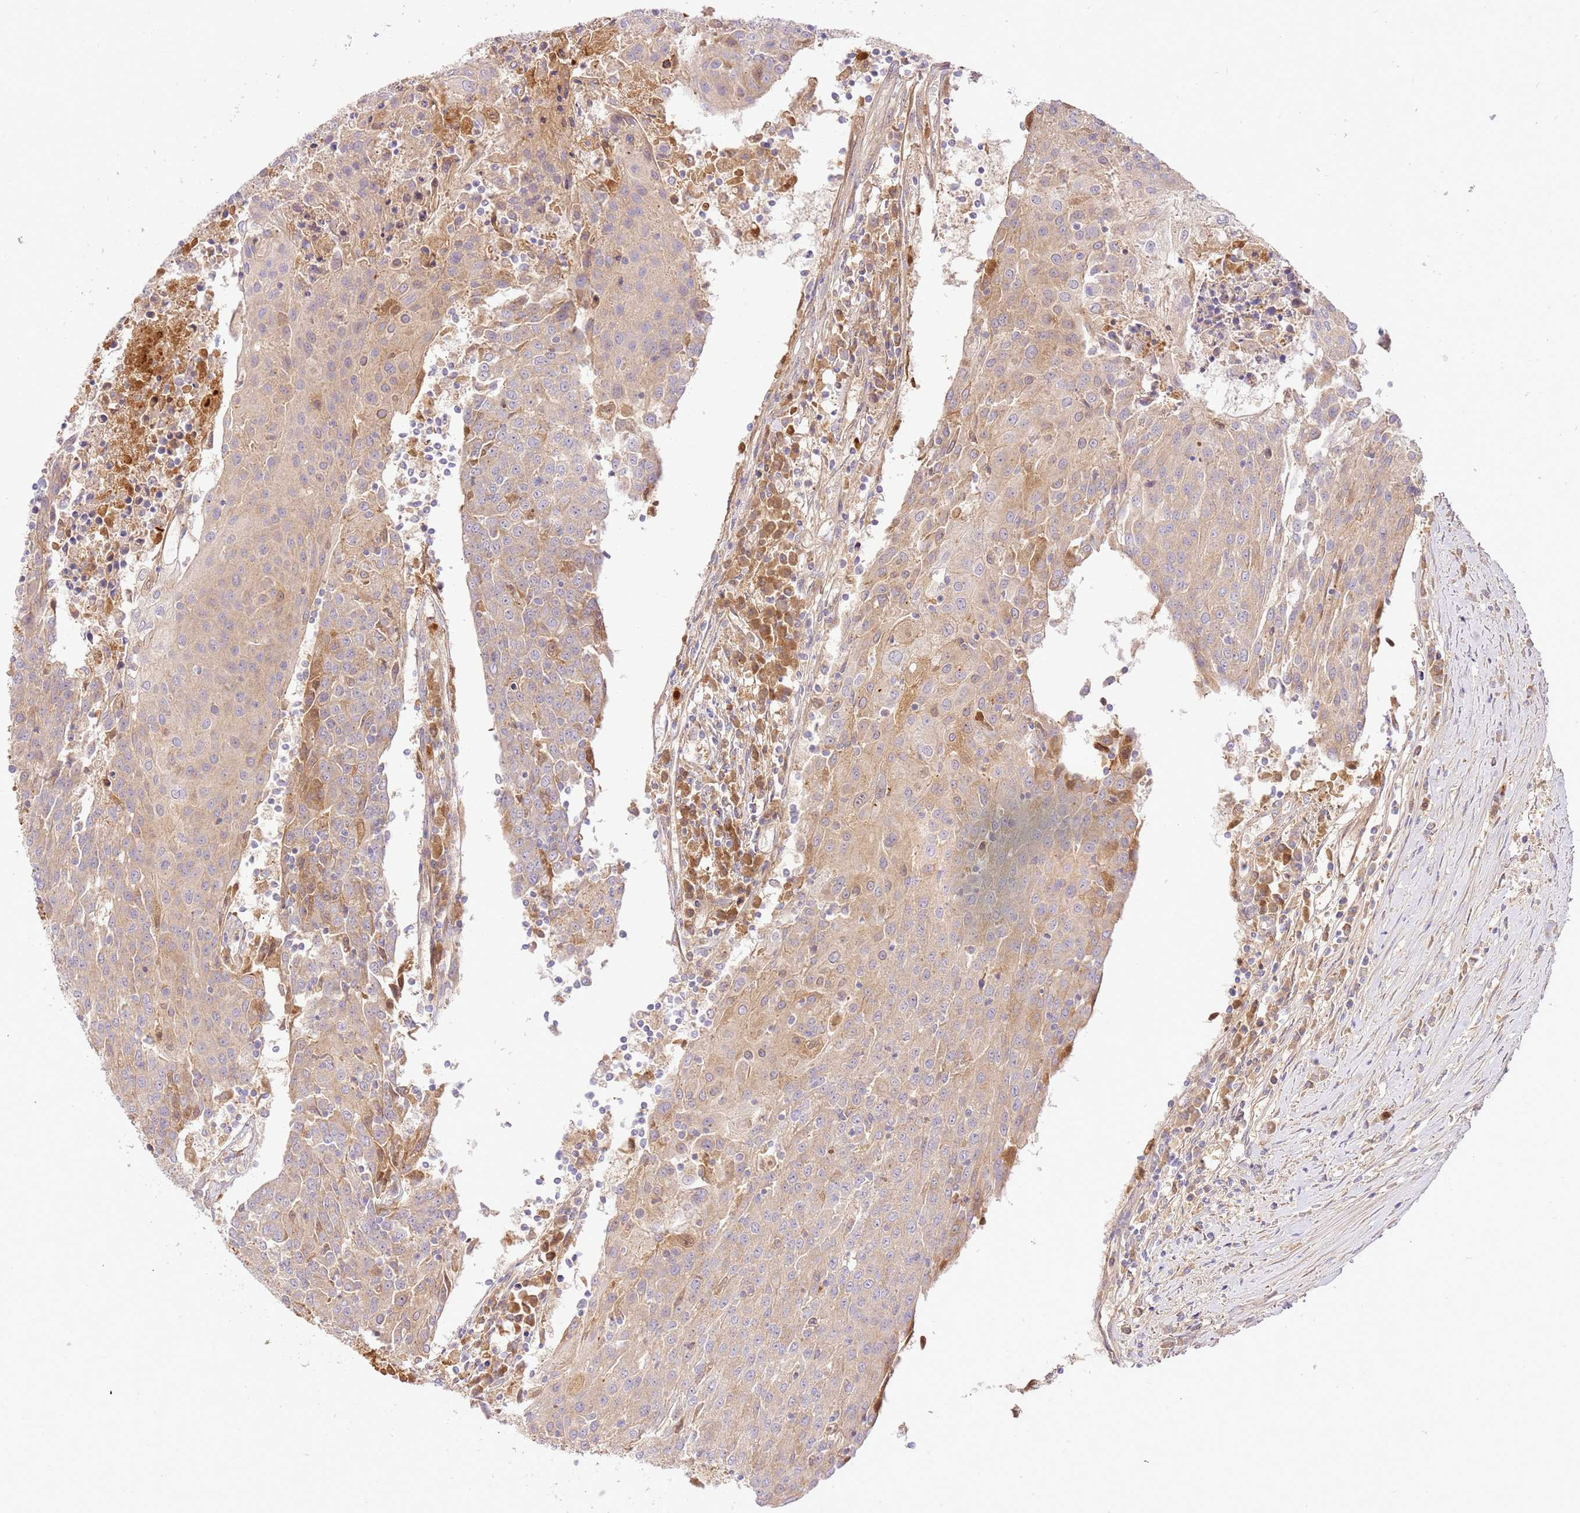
{"staining": {"intensity": "weak", "quantity": "25%-75%", "location": "cytoplasmic/membranous"}, "tissue": "urothelial cancer", "cell_type": "Tumor cells", "image_type": "cancer", "snomed": [{"axis": "morphology", "description": "Urothelial carcinoma, High grade"}, {"axis": "topography", "description": "Urinary bladder"}], "caption": "DAB immunohistochemical staining of human high-grade urothelial carcinoma shows weak cytoplasmic/membranous protein staining in about 25%-75% of tumor cells.", "gene": "C8G", "patient": {"sex": "female", "age": 85}}